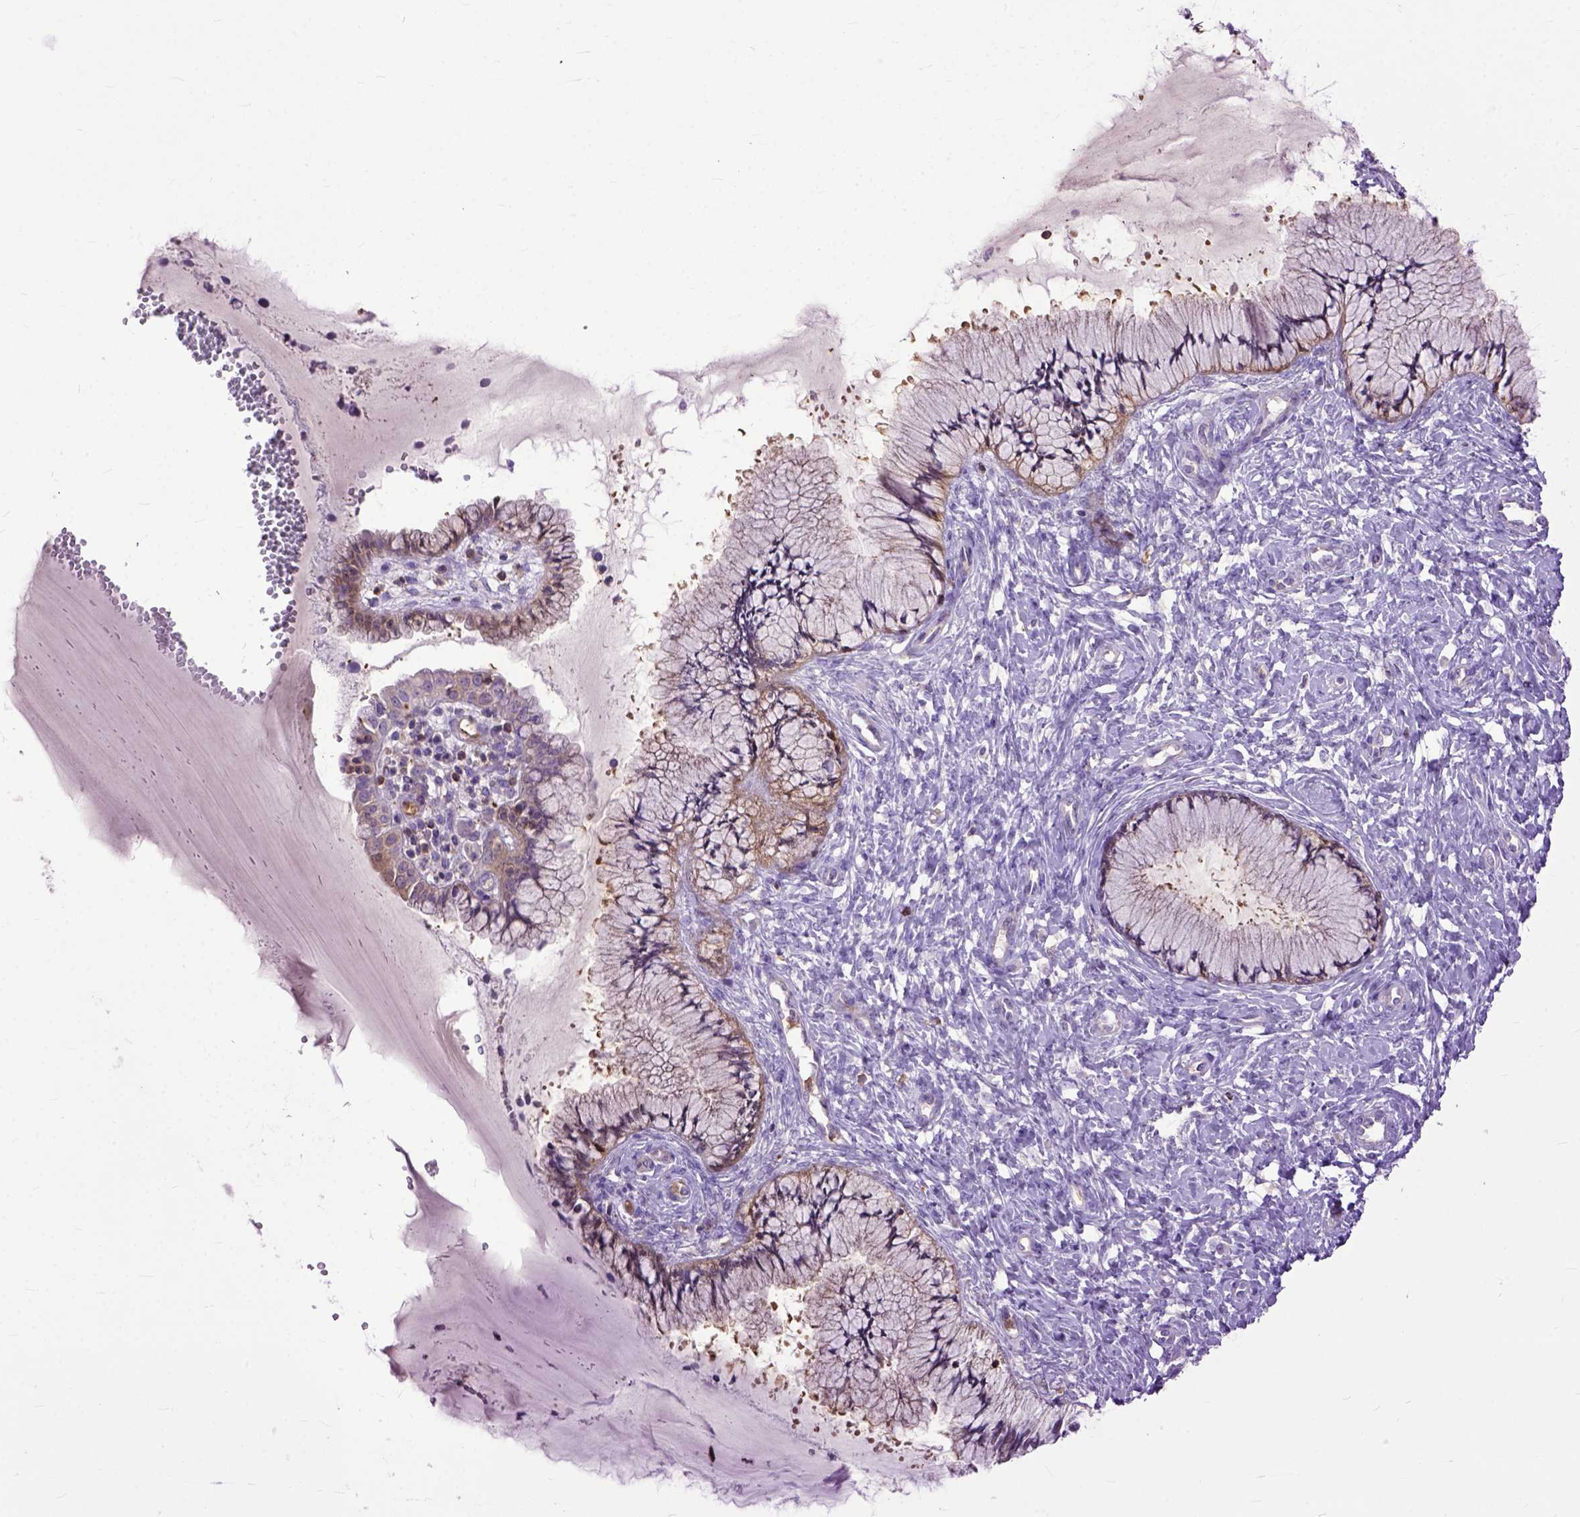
{"staining": {"intensity": "weak", "quantity": "25%-75%", "location": "cytoplasmic/membranous"}, "tissue": "cervix", "cell_type": "Glandular cells", "image_type": "normal", "snomed": [{"axis": "morphology", "description": "Normal tissue, NOS"}, {"axis": "topography", "description": "Cervix"}], "caption": "Weak cytoplasmic/membranous expression for a protein is identified in about 25%-75% of glandular cells of normal cervix using IHC.", "gene": "NAMPT", "patient": {"sex": "female", "age": 37}}